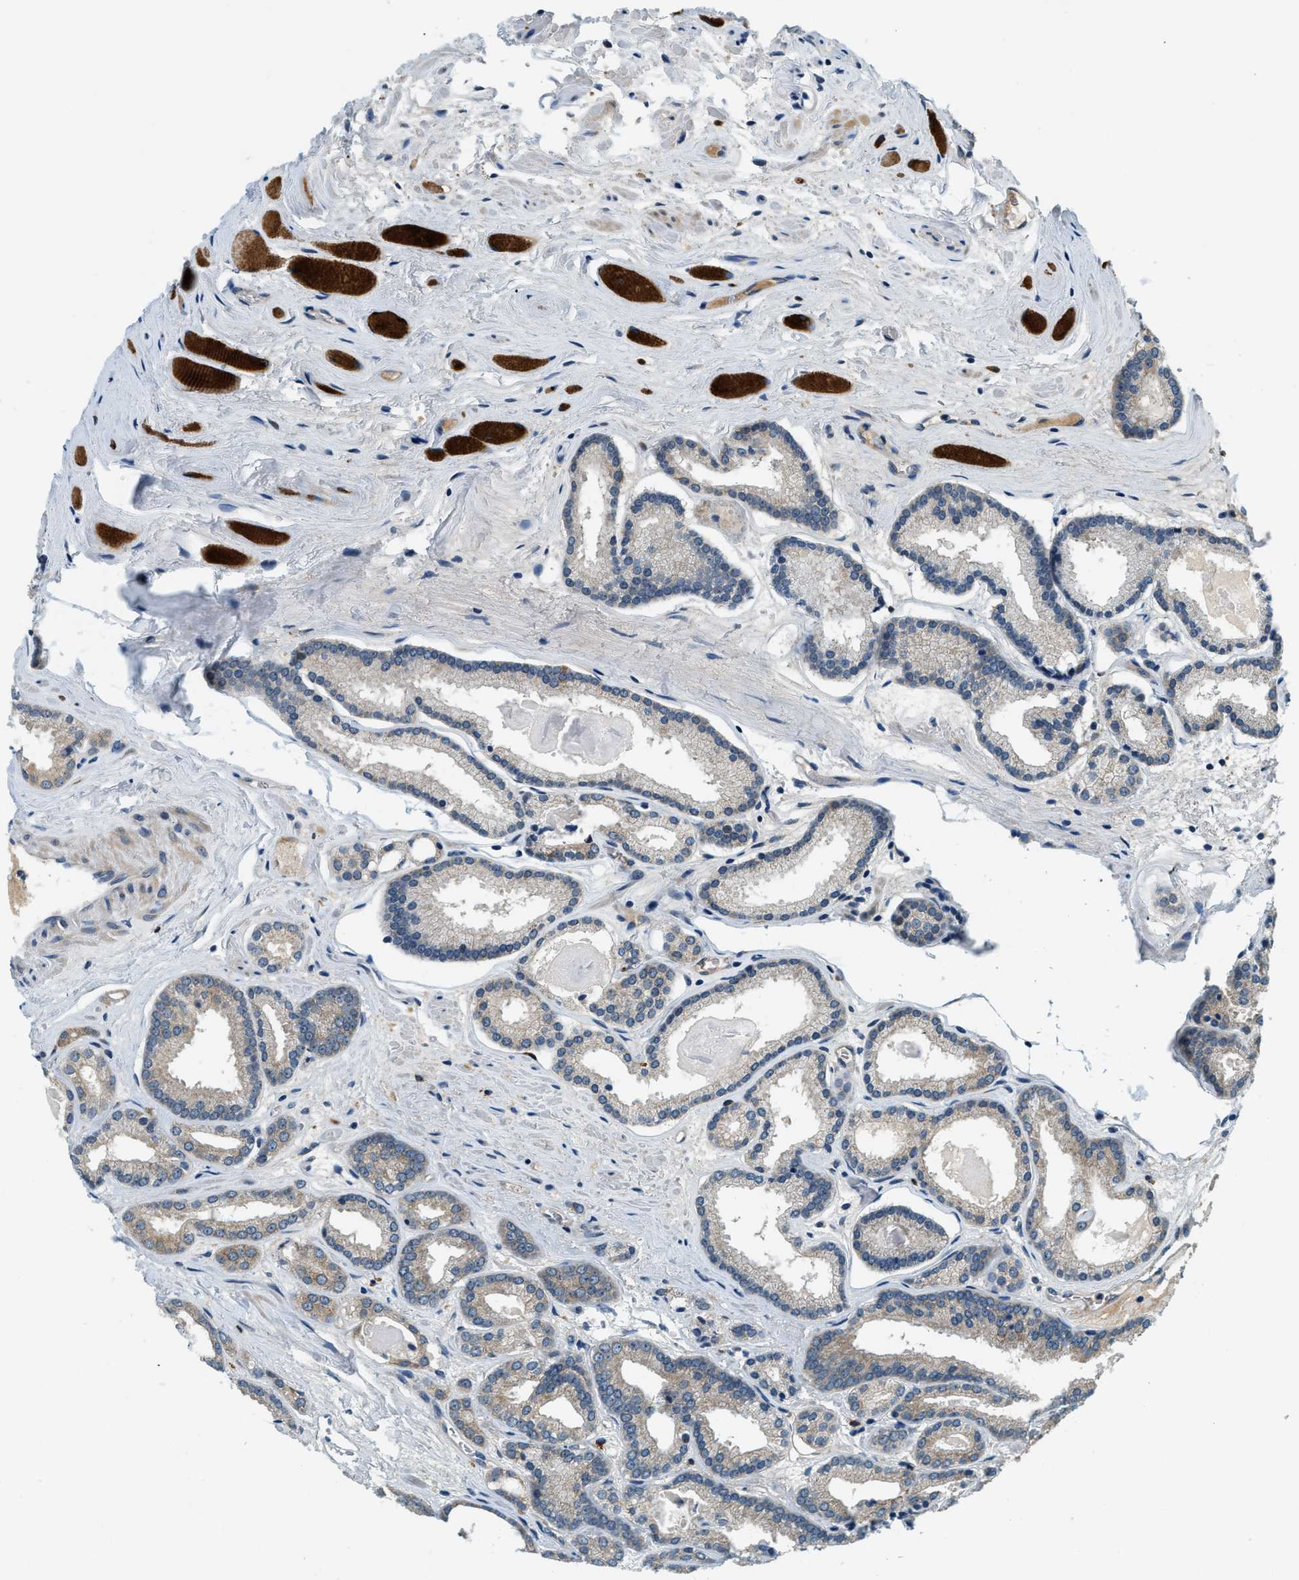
{"staining": {"intensity": "negative", "quantity": "none", "location": "none"}, "tissue": "prostate cancer", "cell_type": "Tumor cells", "image_type": "cancer", "snomed": [{"axis": "morphology", "description": "Adenocarcinoma, Low grade"}, {"axis": "topography", "description": "Prostate"}], "caption": "Tumor cells show no significant staining in prostate cancer (adenocarcinoma (low-grade)).", "gene": "YAE1", "patient": {"sex": "male", "age": 59}}